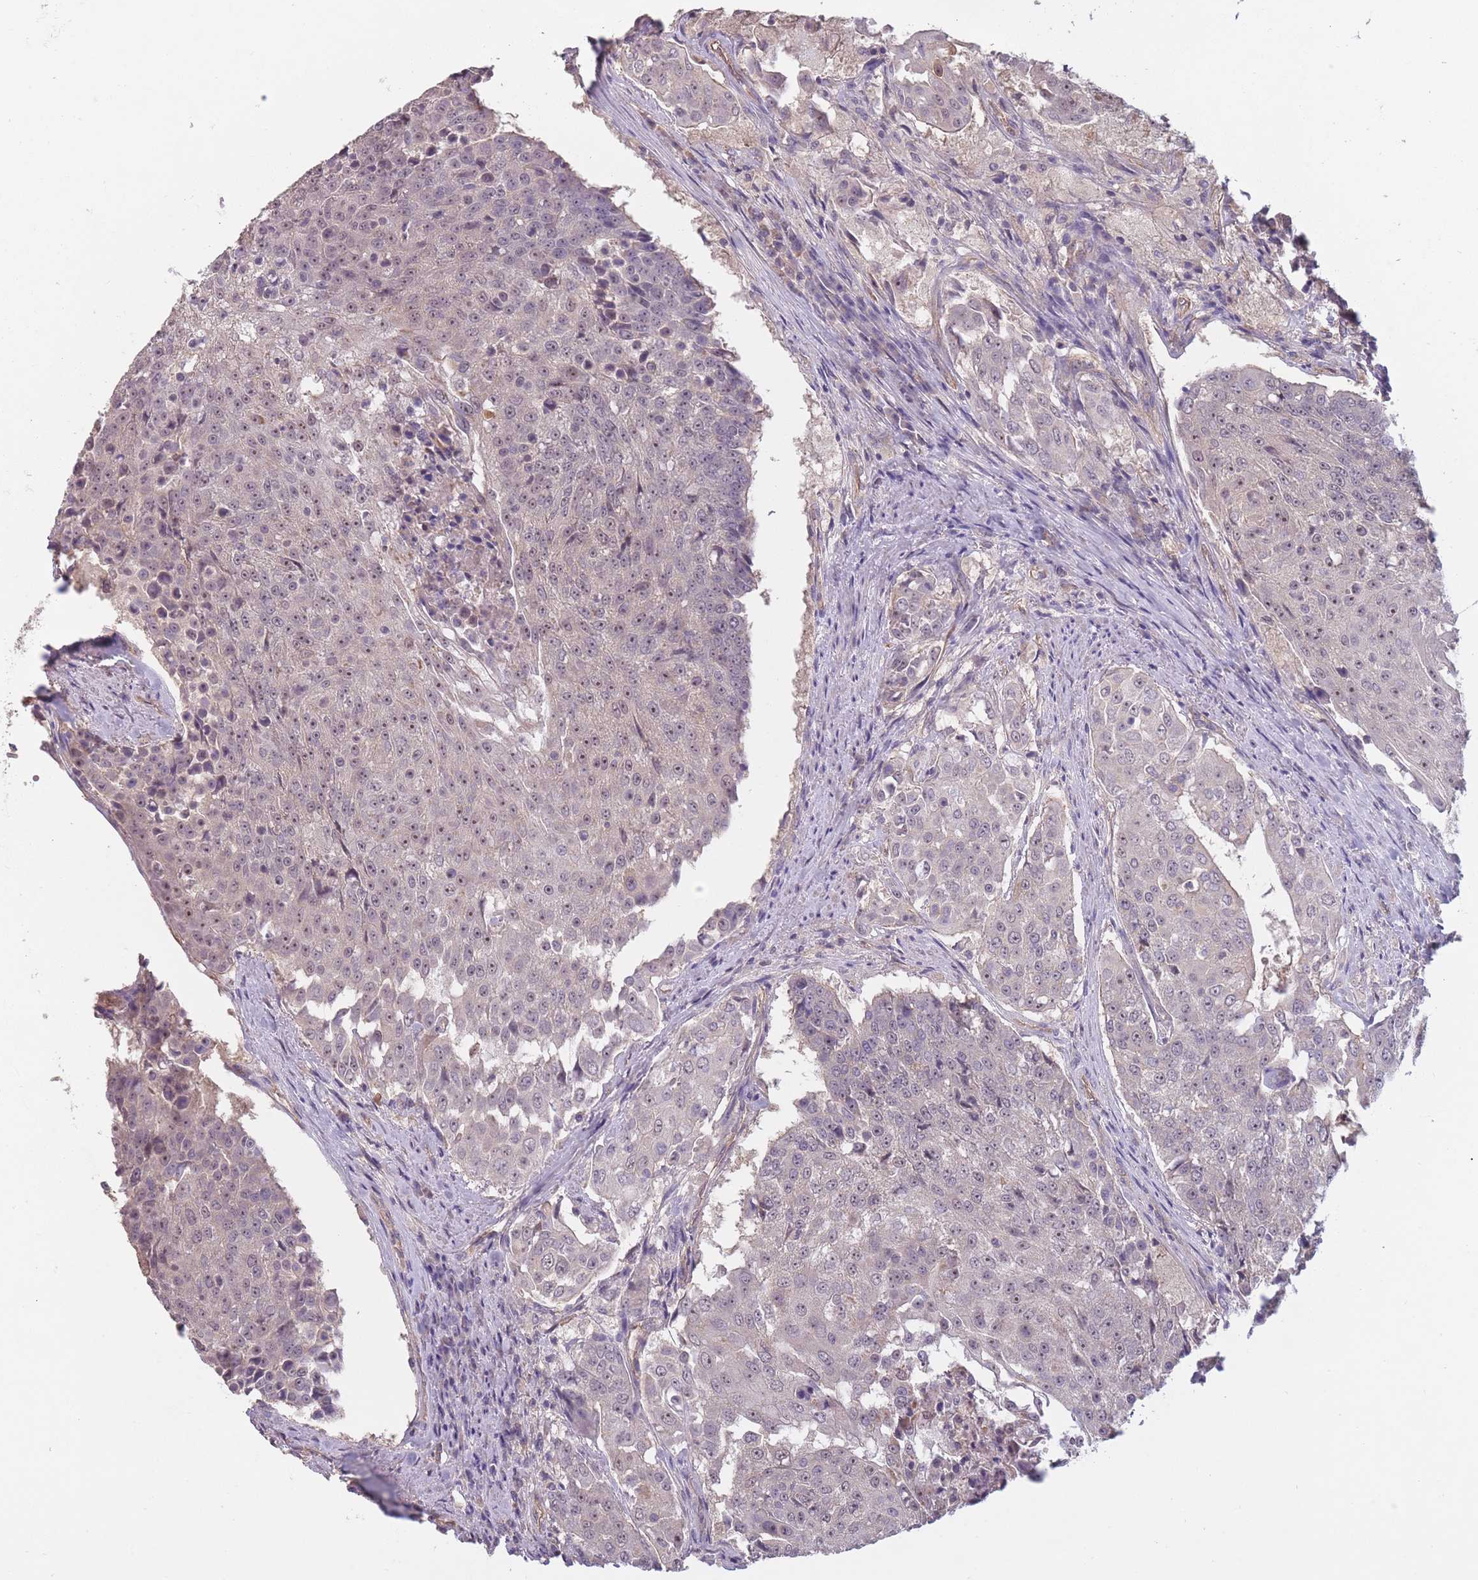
{"staining": {"intensity": "moderate", "quantity": "25%-75%", "location": "nuclear"}, "tissue": "urothelial cancer", "cell_type": "Tumor cells", "image_type": "cancer", "snomed": [{"axis": "morphology", "description": "Urothelial carcinoma, High grade"}, {"axis": "topography", "description": "Urinary bladder"}], "caption": "This is an image of immunohistochemistry (IHC) staining of urothelial cancer, which shows moderate positivity in the nuclear of tumor cells.", "gene": "KIAA1755", "patient": {"sex": "female", "age": 63}}